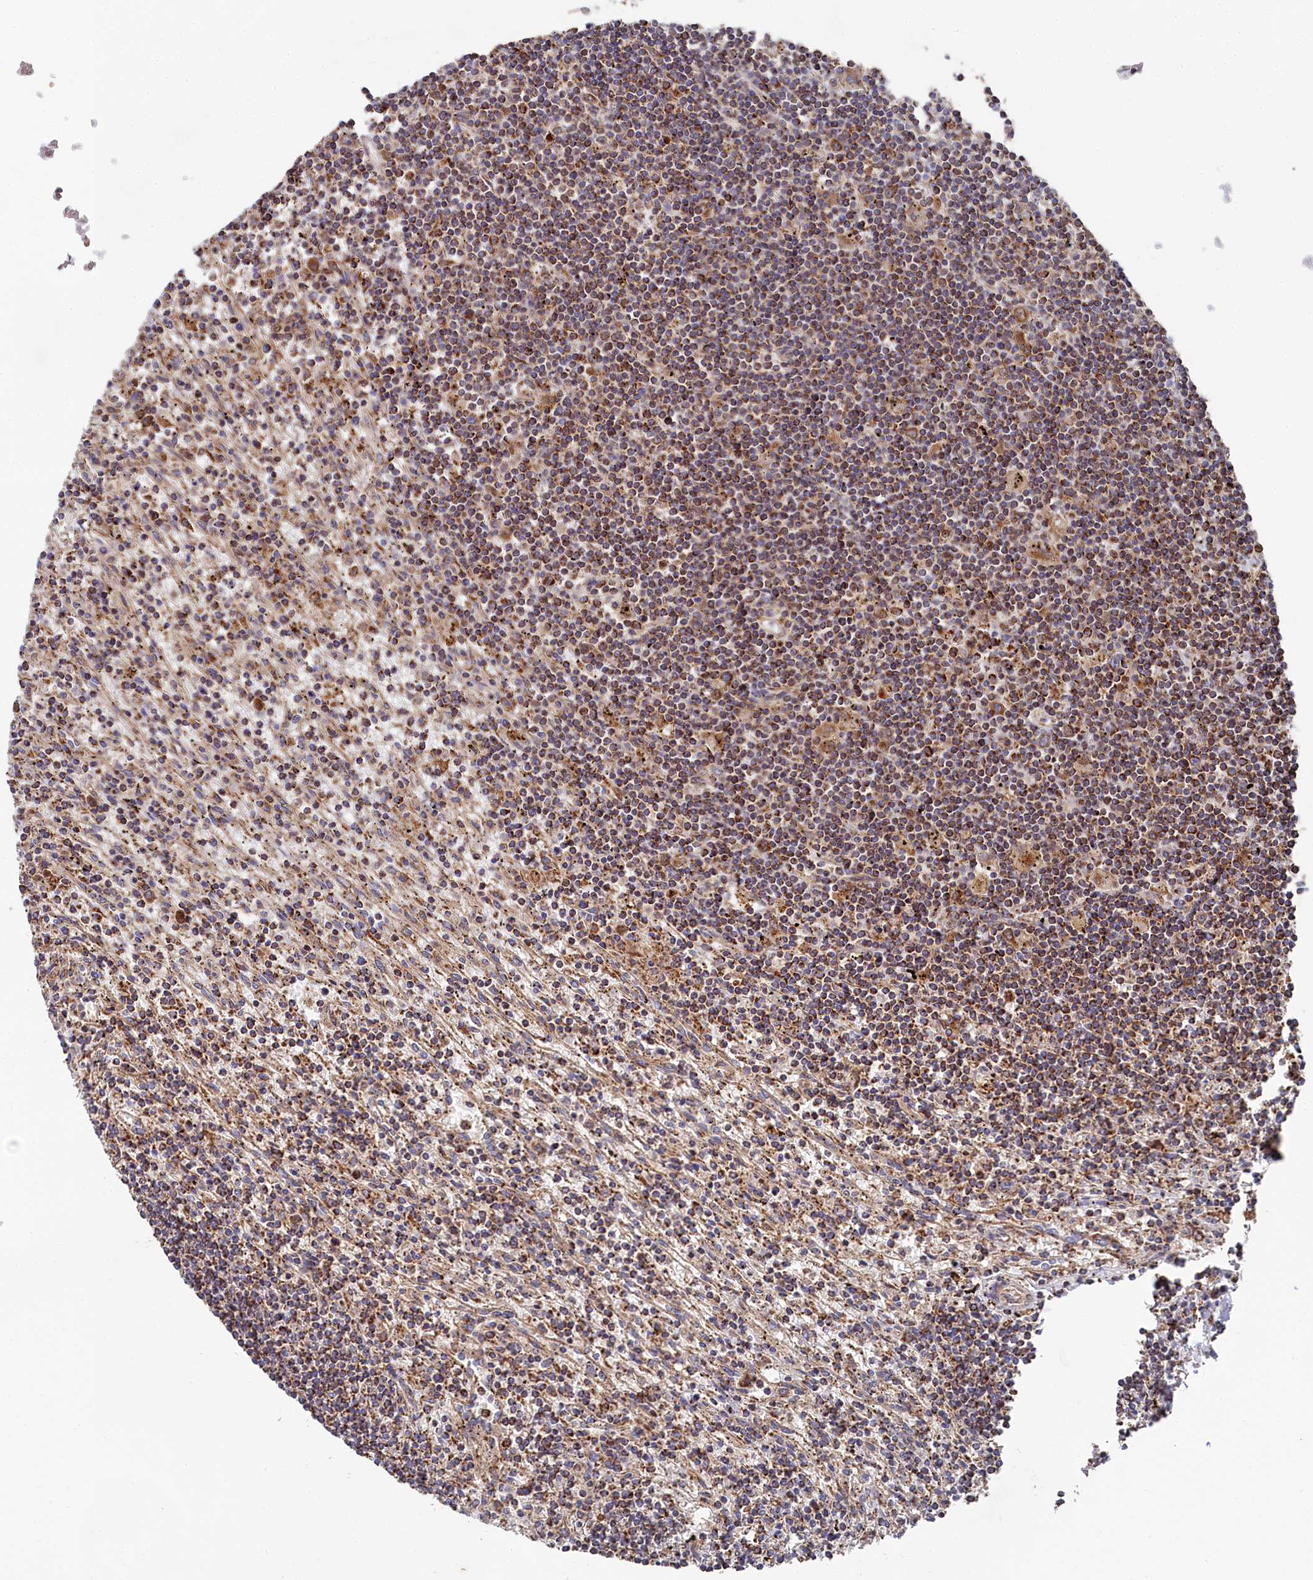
{"staining": {"intensity": "moderate", "quantity": ">75%", "location": "cytoplasmic/membranous"}, "tissue": "lymphoma", "cell_type": "Tumor cells", "image_type": "cancer", "snomed": [{"axis": "morphology", "description": "Malignant lymphoma, non-Hodgkin's type, Low grade"}, {"axis": "topography", "description": "Spleen"}], "caption": "Moderate cytoplasmic/membranous positivity is present in about >75% of tumor cells in low-grade malignant lymphoma, non-Hodgkin's type.", "gene": "HAUS2", "patient": {"sex": "male", "age": 76}}